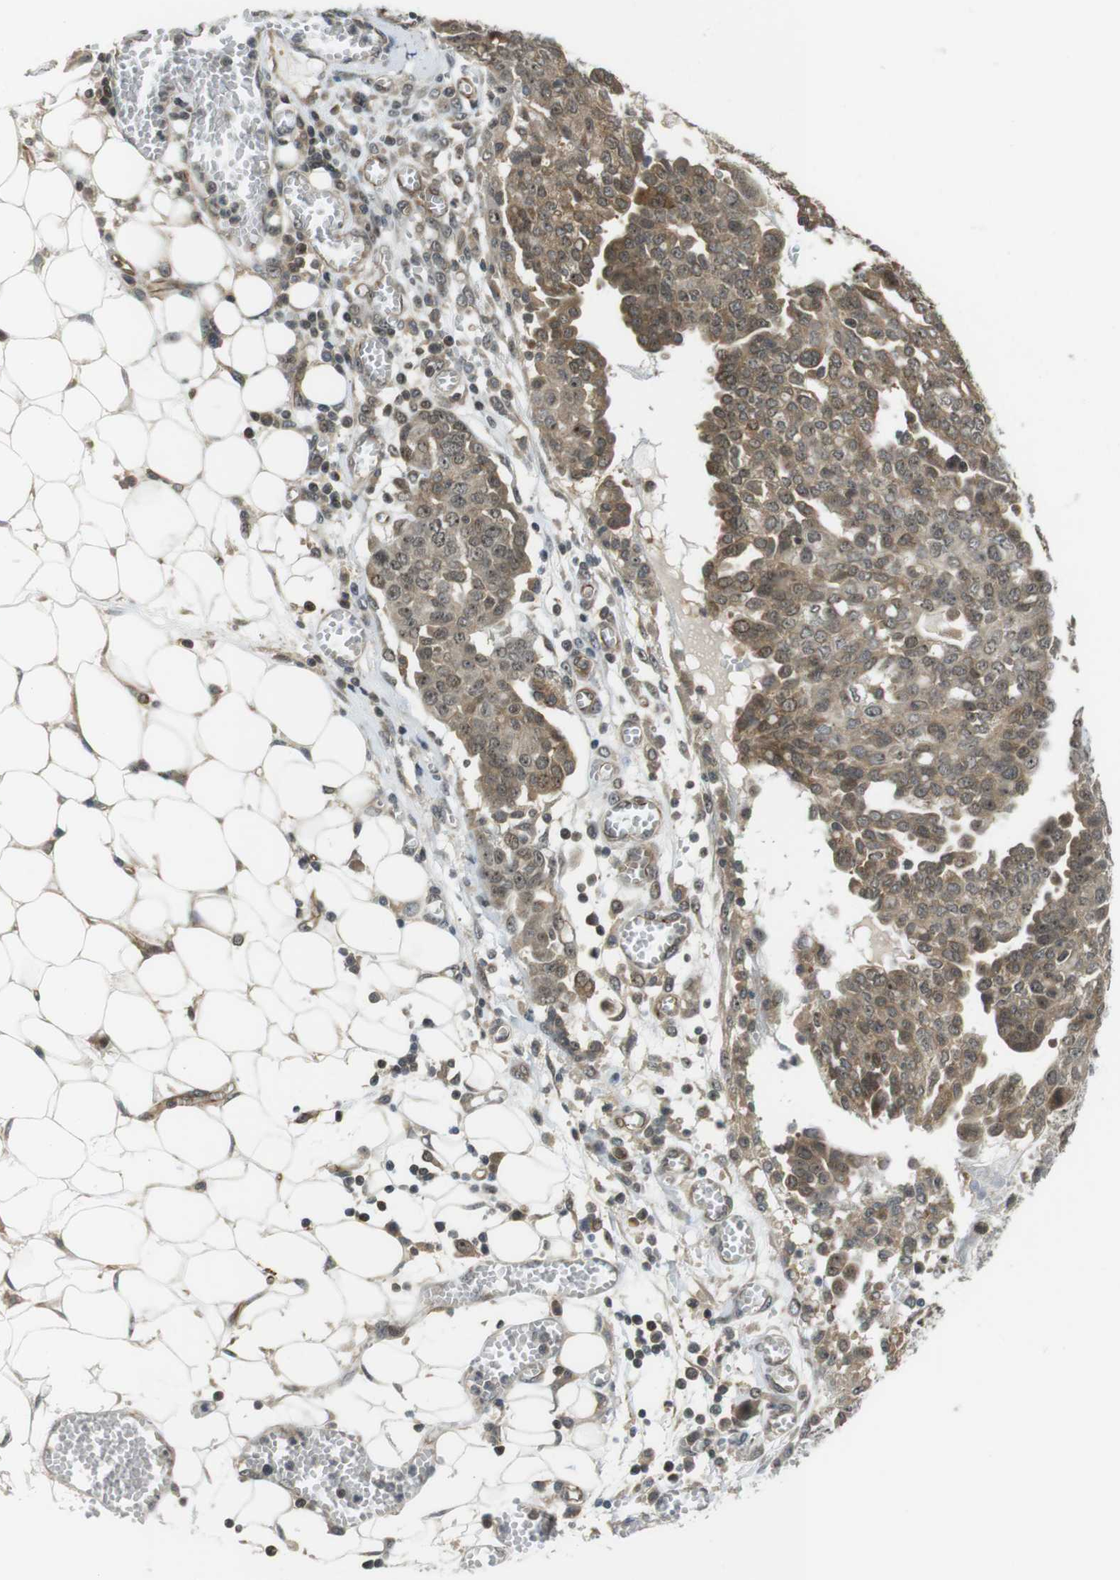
{"staining": {"intensity": "moderate", "quantity": ">75%", "location": "cytoplasmic/membranous,nuclear"}, "tissue": "ovarian cancer", "cell_type": "Tumor cells", "image_type": "cancer", "snomed": [{"axis": "morphology", "description": "Cystadenocarcinoma, serous, NOS"}, {"axis": "topography", "description": "Soft tissue"}, {"axis": "topography", "description": "Ovary"}], "caption": "Ovarian serous cystadenocarcinoma stained with a protein marker reveals moderate staining in tumor cells.", "gene": "CC2D1A", "patient": {"sex": "female", "age": 57}}